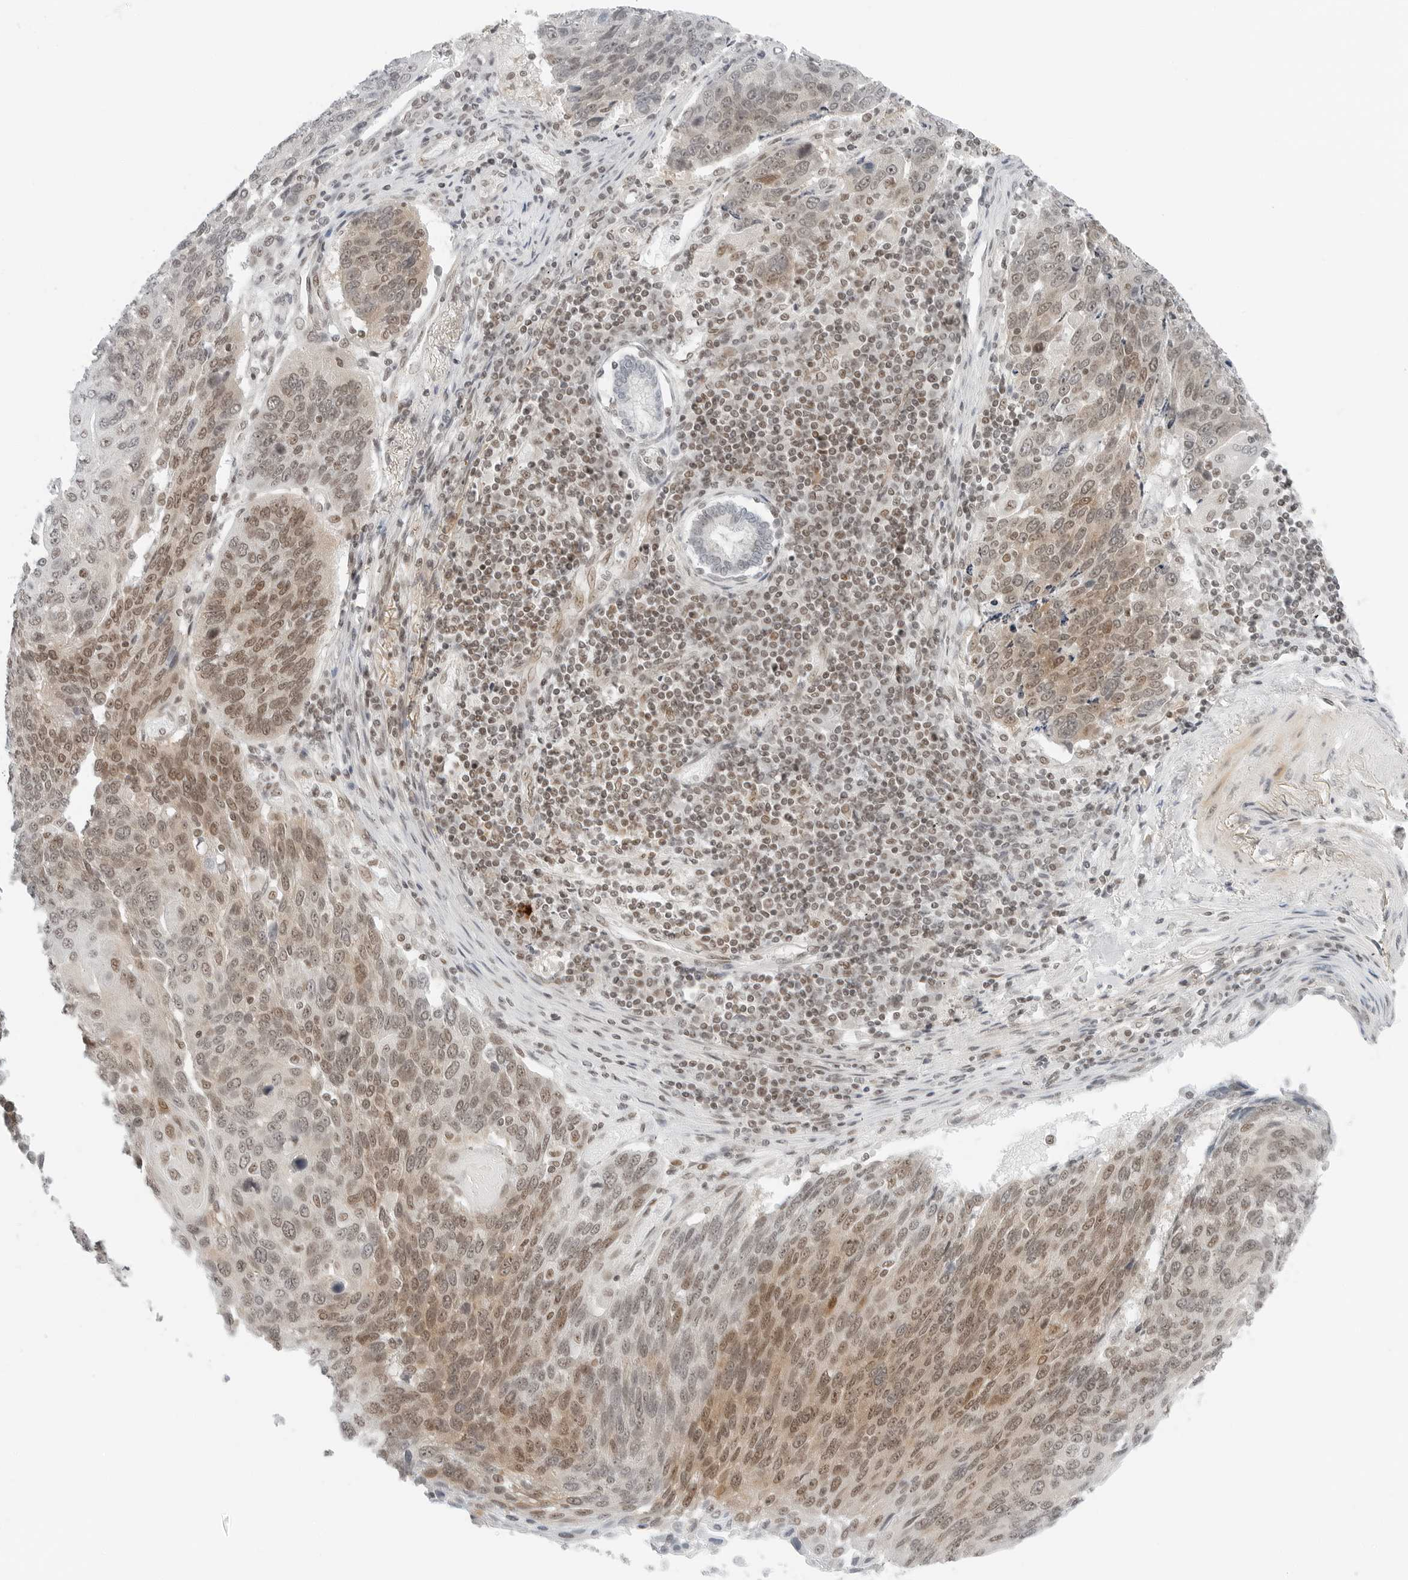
{"staining": {"intensity": "moderate", "quantity": ">75%", "location": "nuclear"}, "tissue": "lung cancer", "cell_type": "Tumor cells", "image_type": "cancer", "snomed": [{"axis": "morphology", "description": "Squamous cell carcinoma, NOS"}, {"axis": "topography", "description": "Lung"}], "caption": "Protein staining displays moderate nuclear expression in approximately >75% of tumor cells in squamous cell carcinoma (lung).", "gene": "CRTC2", "patient": {"sex": "male", "age": 66}}